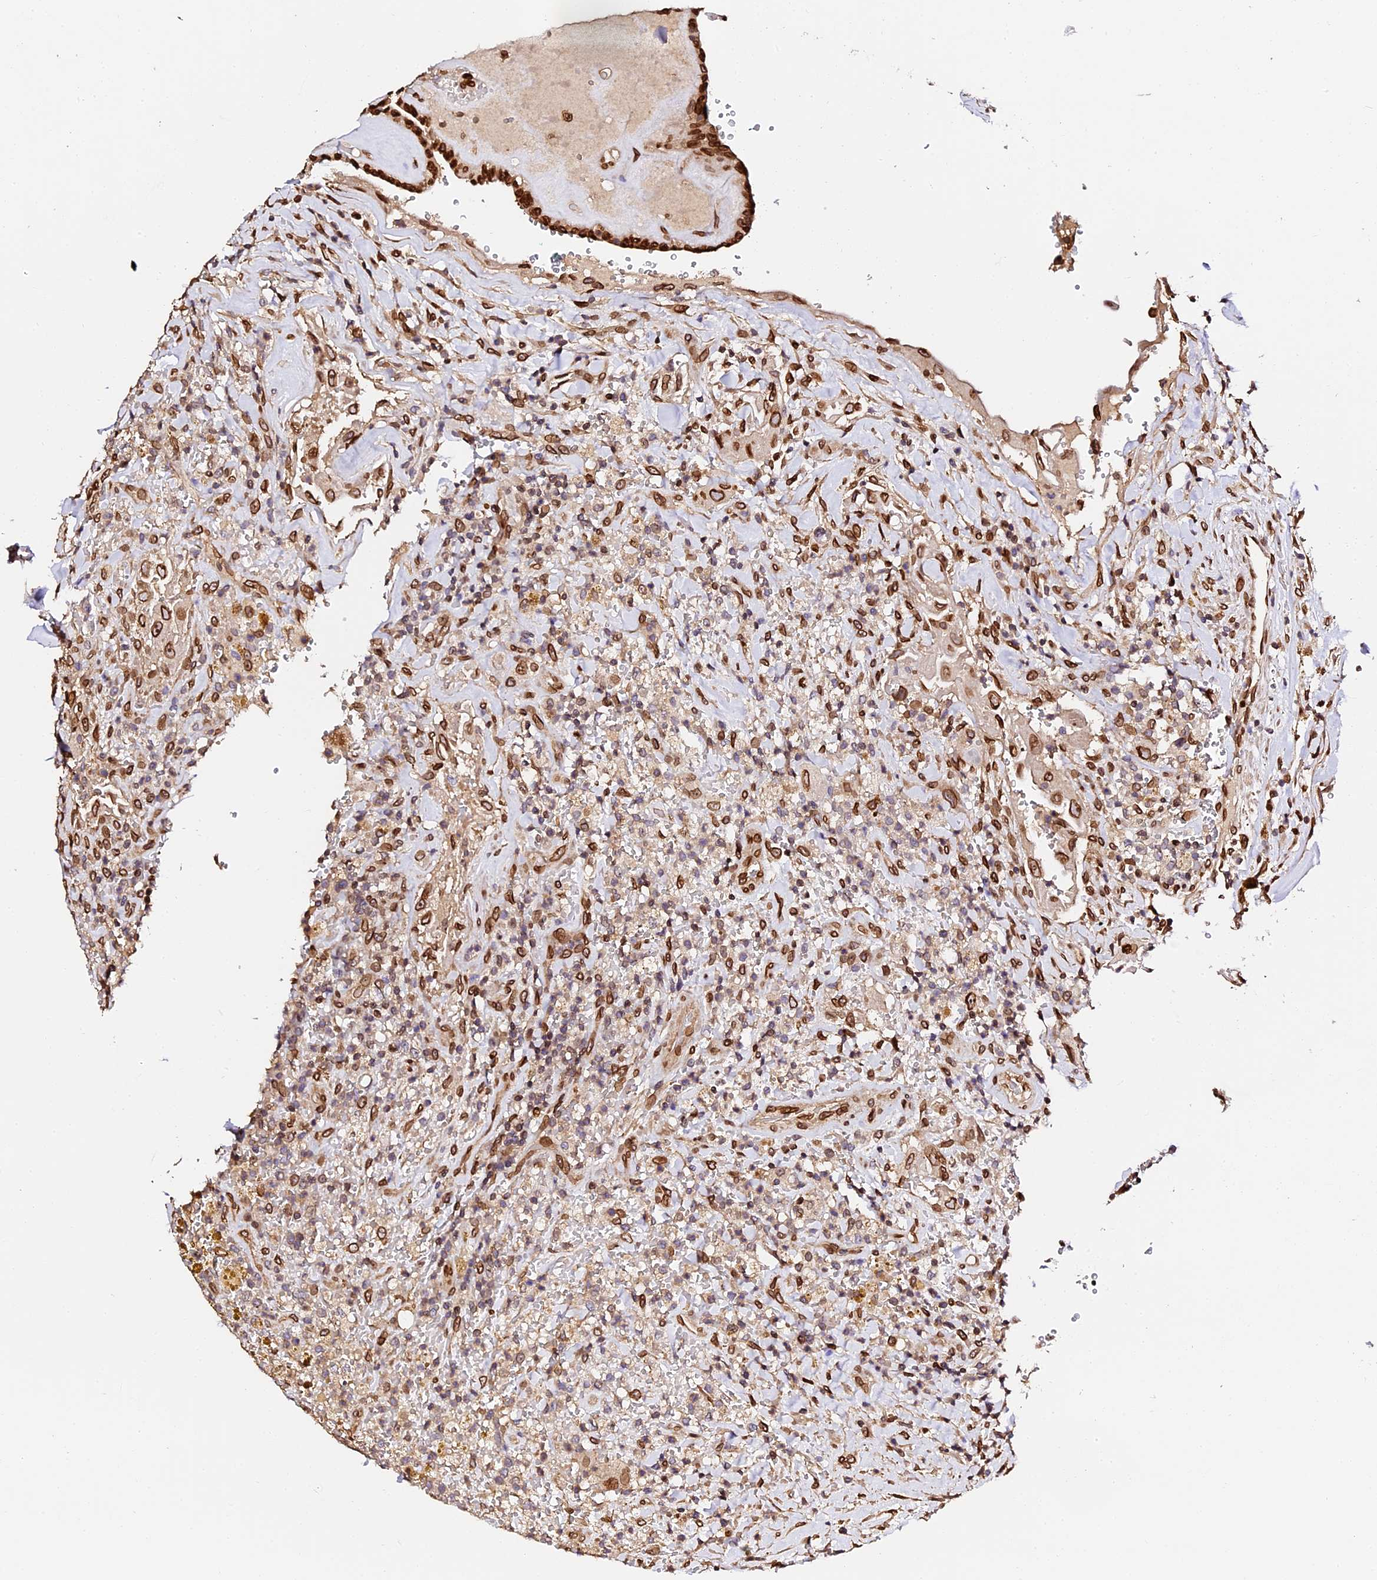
{"staining": {"intensity": "moderate", "quantity": ">75%", "location": "cytoplasmic/membranous,nuclear"}, "tissue": "thyroid cancer", "cell_type": "Tumor cells", "image_type": "cancer", "snomed": [{"axis": "morphology", "description": "Papillary adenocarcinoma, NOS"}, {"axis": "topography", "description": "Thyroid gland"}], "caption": "Thyroid papillary adenocarcinoma stained for a protein demonstrates moderate cytoplasmic/membranous and nuclear positivity in tumor cells.", "gene": "ANAPC5", "patient": {"sex": "male", "age": 77}}